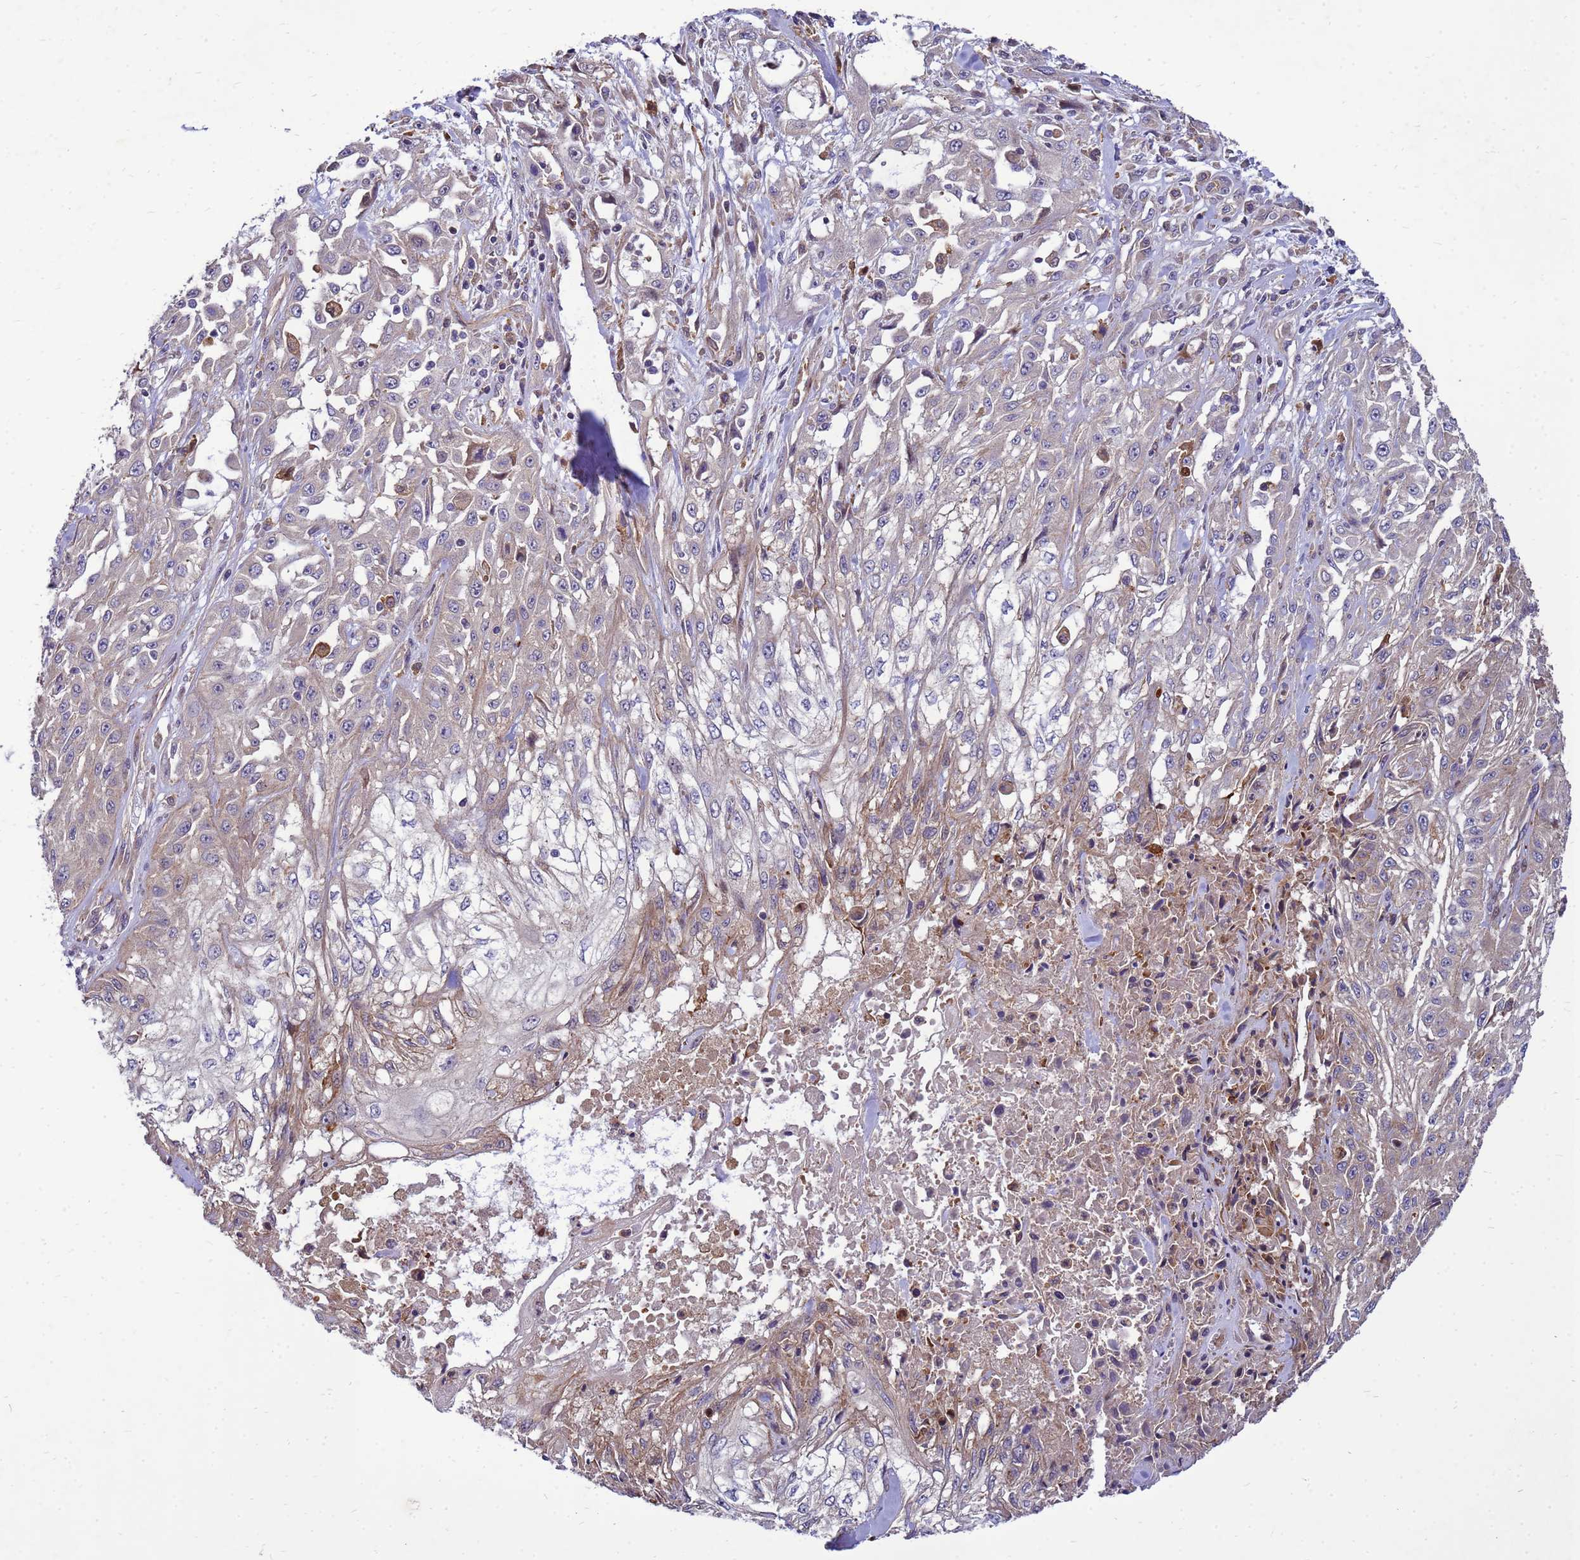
{"staining": {"intensity": "weak", "quantity": "25%-75%", "location": "cytoplasmic/membranous"}, "tissue": "skin cancer", "cell_type": "Tumor cells", "image_type": "cancer", "snomed": [{"axis": "morphology", "description": "Squamous cell carcinoma, NOS"}, {"axis": "morphology", "description": "Squamous cell carcinoma, metastatic, NOS"}, {"axis": "topography", "description": "Skin"}, {"axis": "topography", "description": "Lymph node"}], "caption": "Weak cytoplasmic/membranous positivity is appreciated in approximately 25%-75% of tumor cells in skin cancer (squamous cell carcinoma). (brown staining indicates protein expression, while blue staining denotes nuclei).", "gene": "RNF215", "patient": {"sex": "male", "age": 75}}